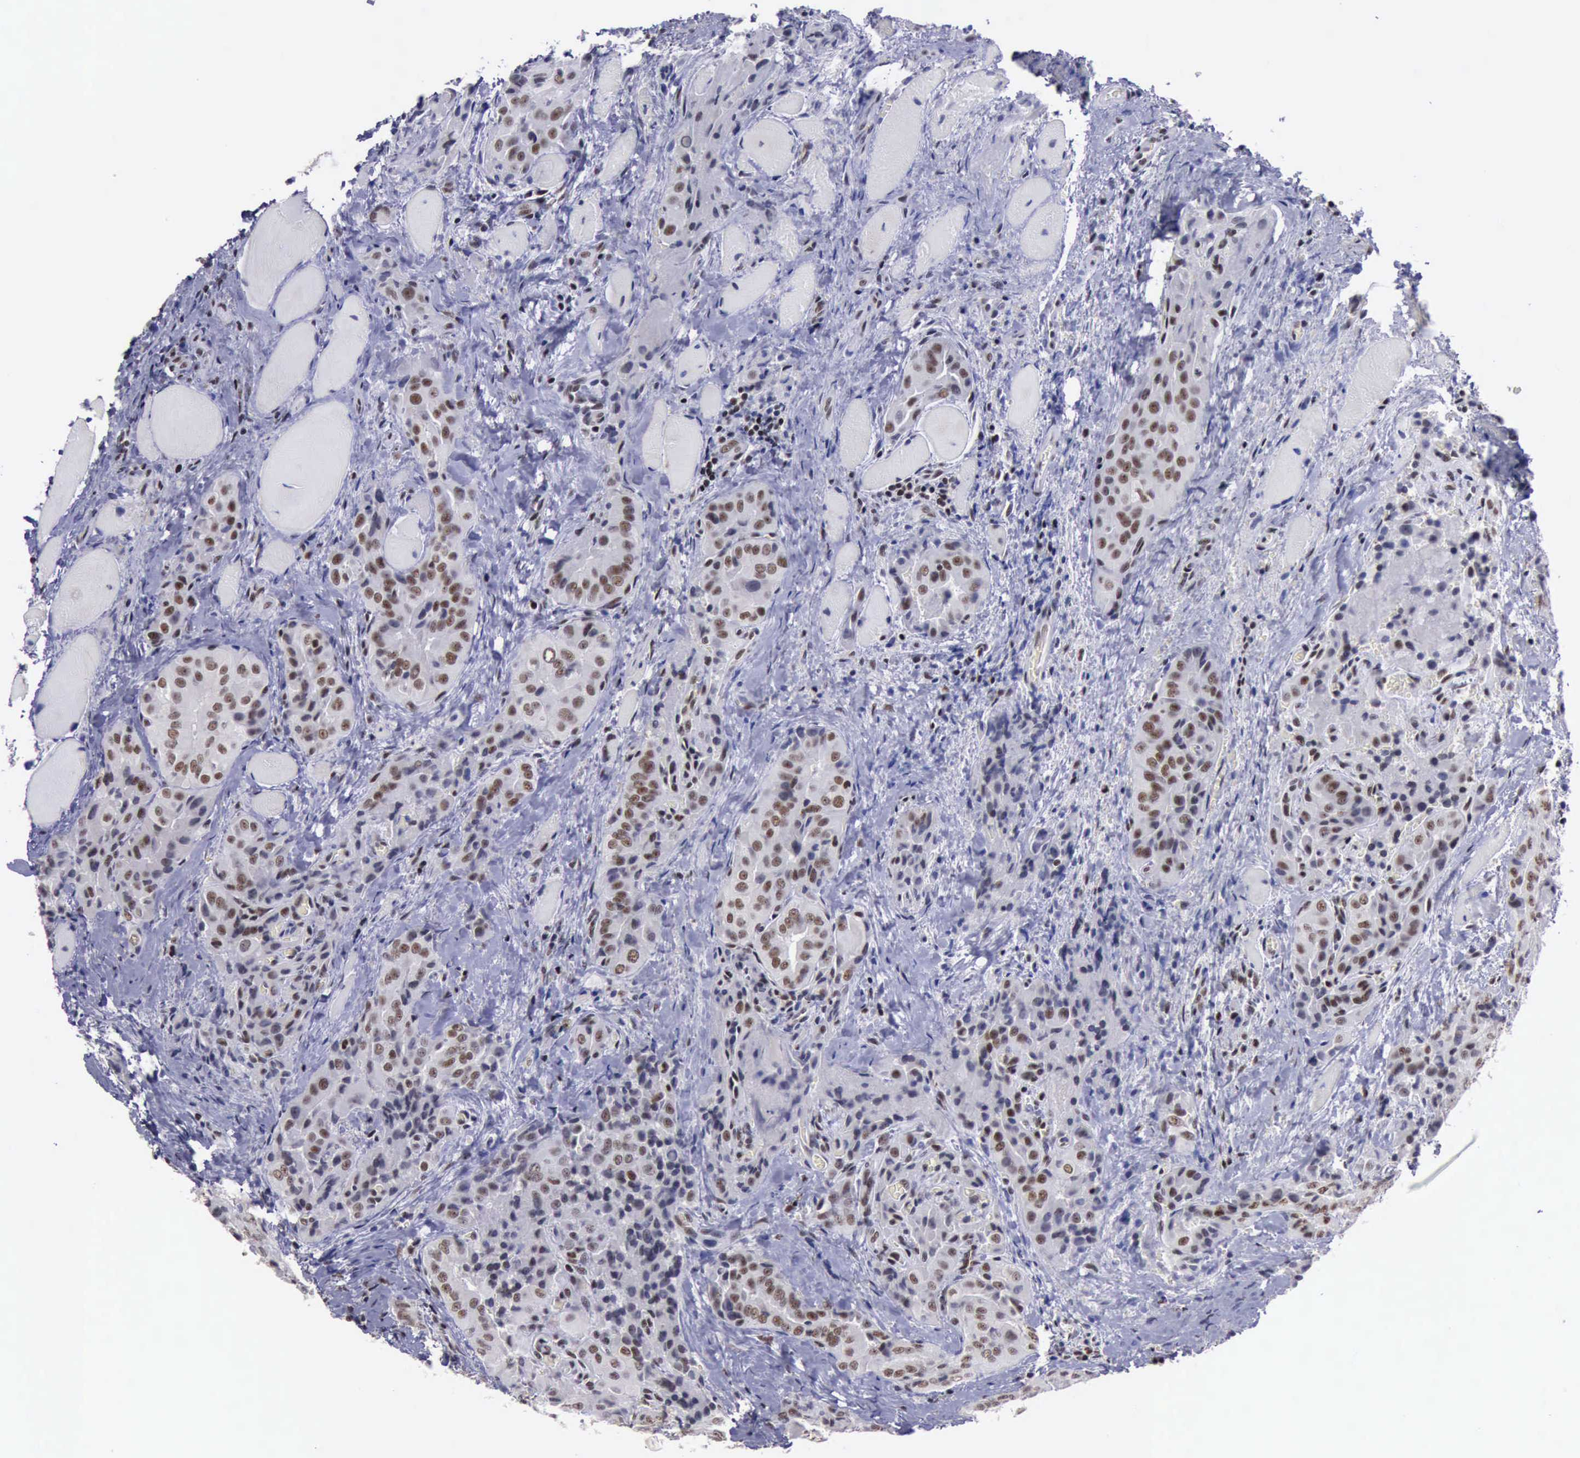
{"staining": {"intensity": "moderate", "quantity": "25%-75%", "location": "nuclear"}, "tissue": "thyroid cancer", "cell_type": "Tumor cells", "image_type": "cancer", "snomed": [{"axis": "morphology", "description": "Papillary adenocarcinoma, NOS"}, {"axis": "topography", "description": "Thyroid gland"}], "caption": "IHC (DAB (3,3'-diaminobenzidine)) staining of papillary adenocarcinoma (thyroid) exhibits moderate nuclear protein positivity in about 25%-75% of tumor cells.", "gene": "YY1", "patient": {"sex": "female", "age": 71}}